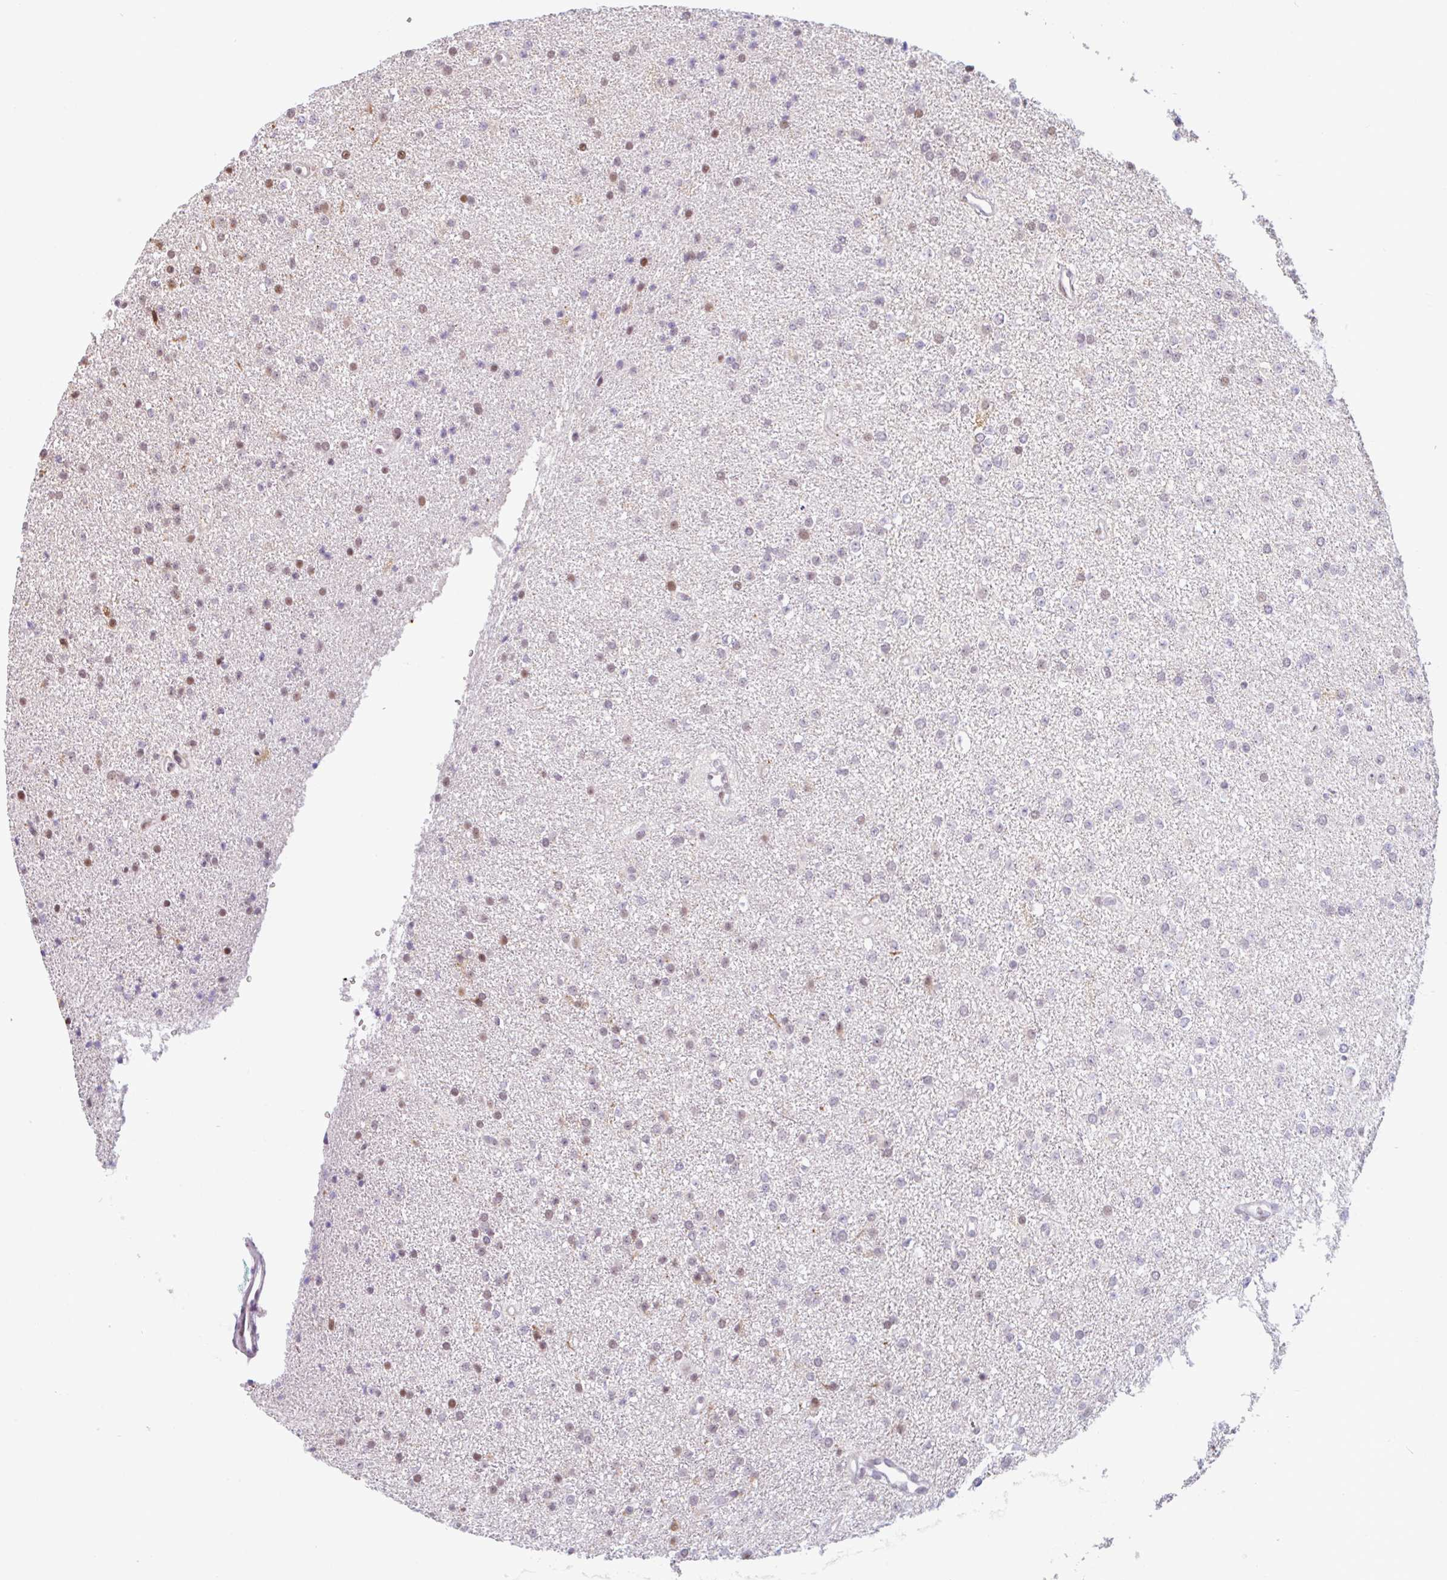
{"staining": {"intensity": "weak", "quantity": "<25%", "location": "nuclear"}, "tissue": "glioma", "cell_type": "Tumor cells", "image_type": "cancer", "snomed": [{"axis": "morphology", "description": "Glioma, malignant, Low grade"}, {"axis": "topography", "description": "Brain"}], "caption": "Human malignant glioma (low-grade) stained for a protein using immunohistochemistry demonstrates no positivity in tumor cells.", "gene": "TMEM119", "patient": {"sex": "female", "age": 34}}